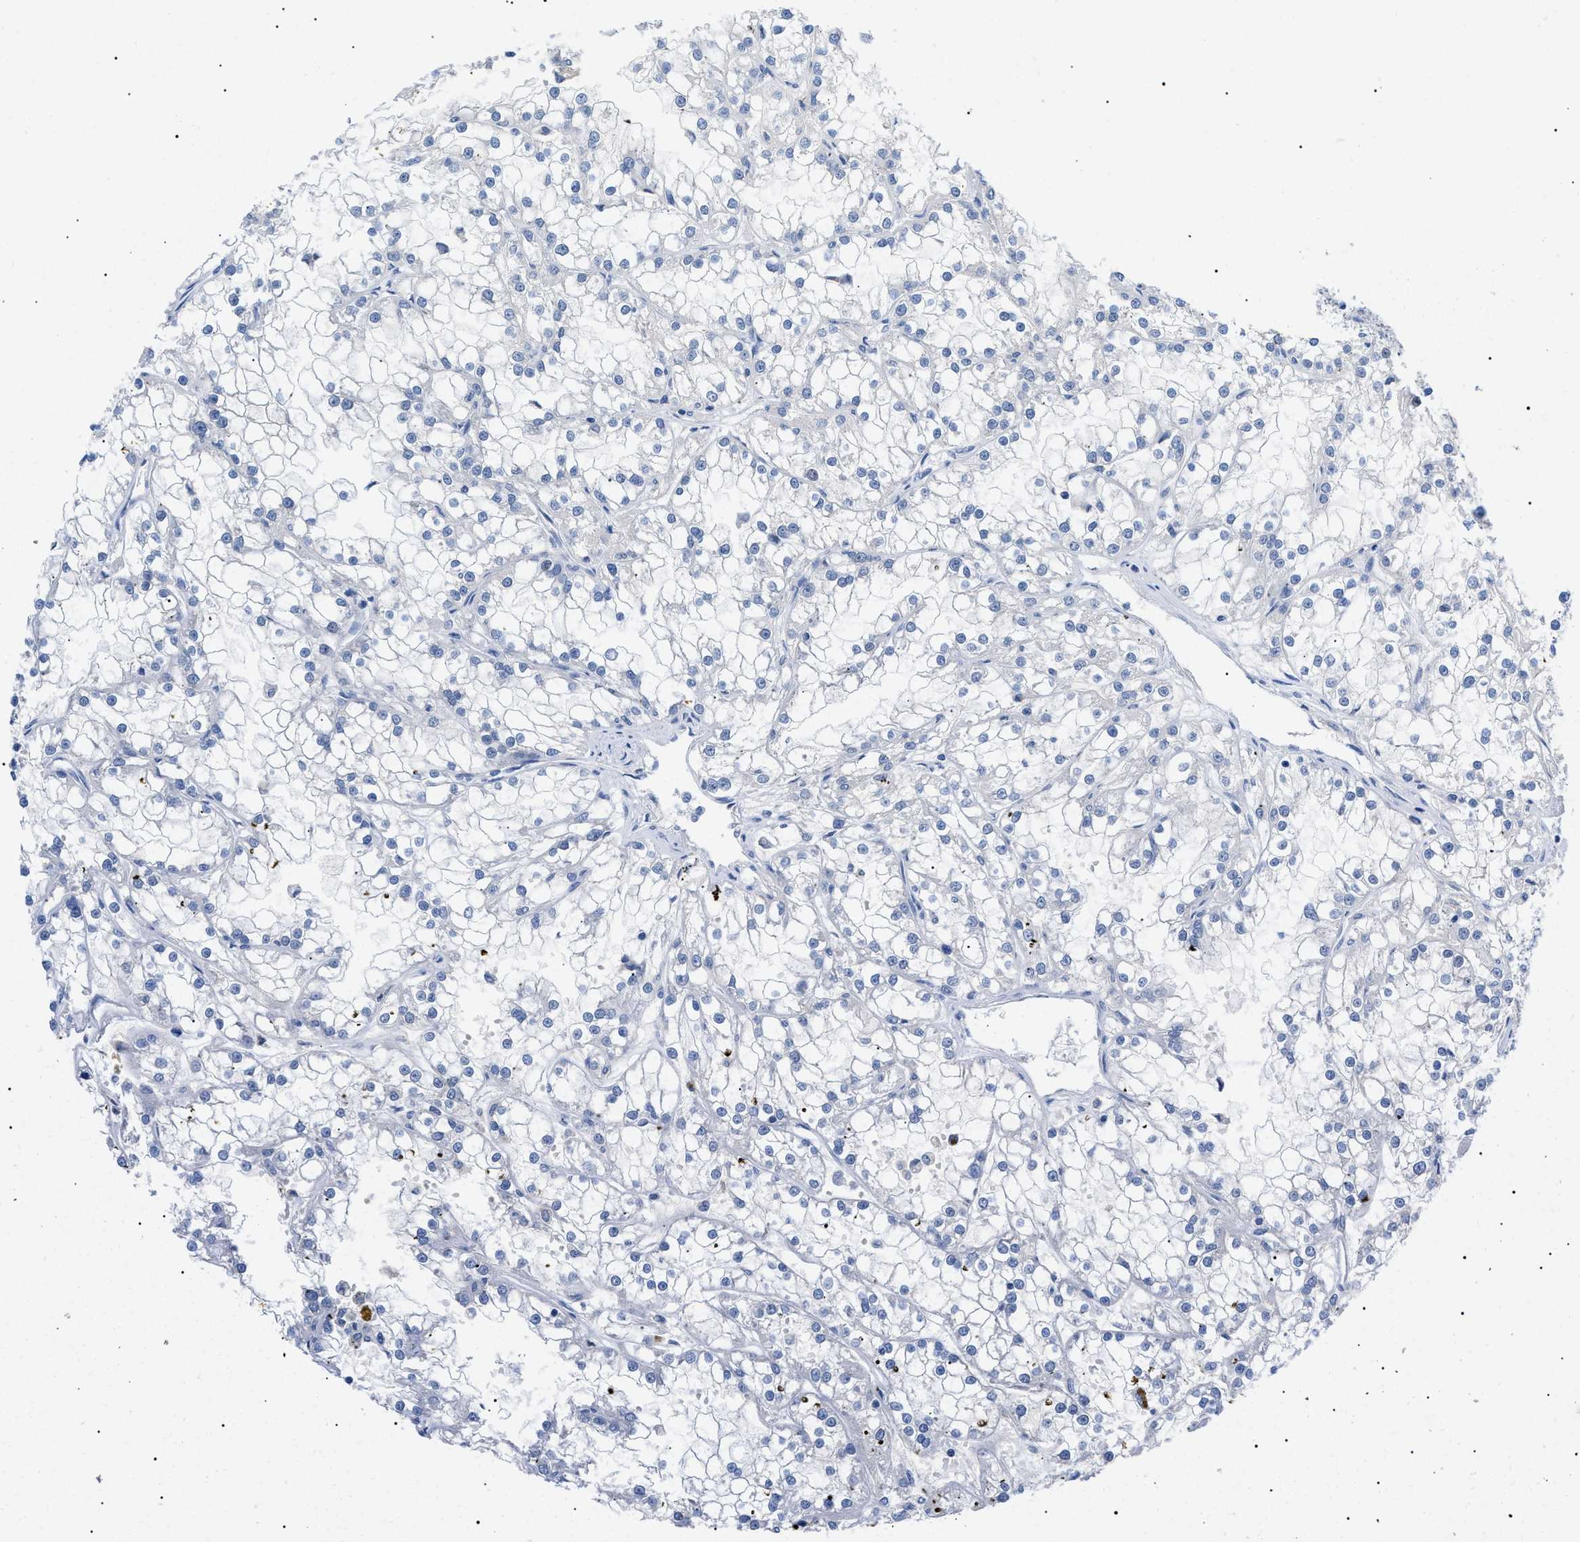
{"staining": {"intensity": "negative", "quantity": "none", "location": "none"}, "tissue": "renal cancer", "cell_type": "Tumor cells", "image_type": "cancer", "snomed": [{"axis": "morphology", "description": "Adenocarcinoma, NOS"}, {"axis": "topography", "description": "Kidney"}], "caption": "A high-resolution image shows immunohistochemistry (IHC) staining of adenocarcinoma (renal), which reveals no significant positivity in tumor cells. The staining is performed using DAB brown chromogen with nuclei counter-stained in using hematoxylin.", "gene": "ACKR1", "patient": {"sex": "female", "age": 52}}